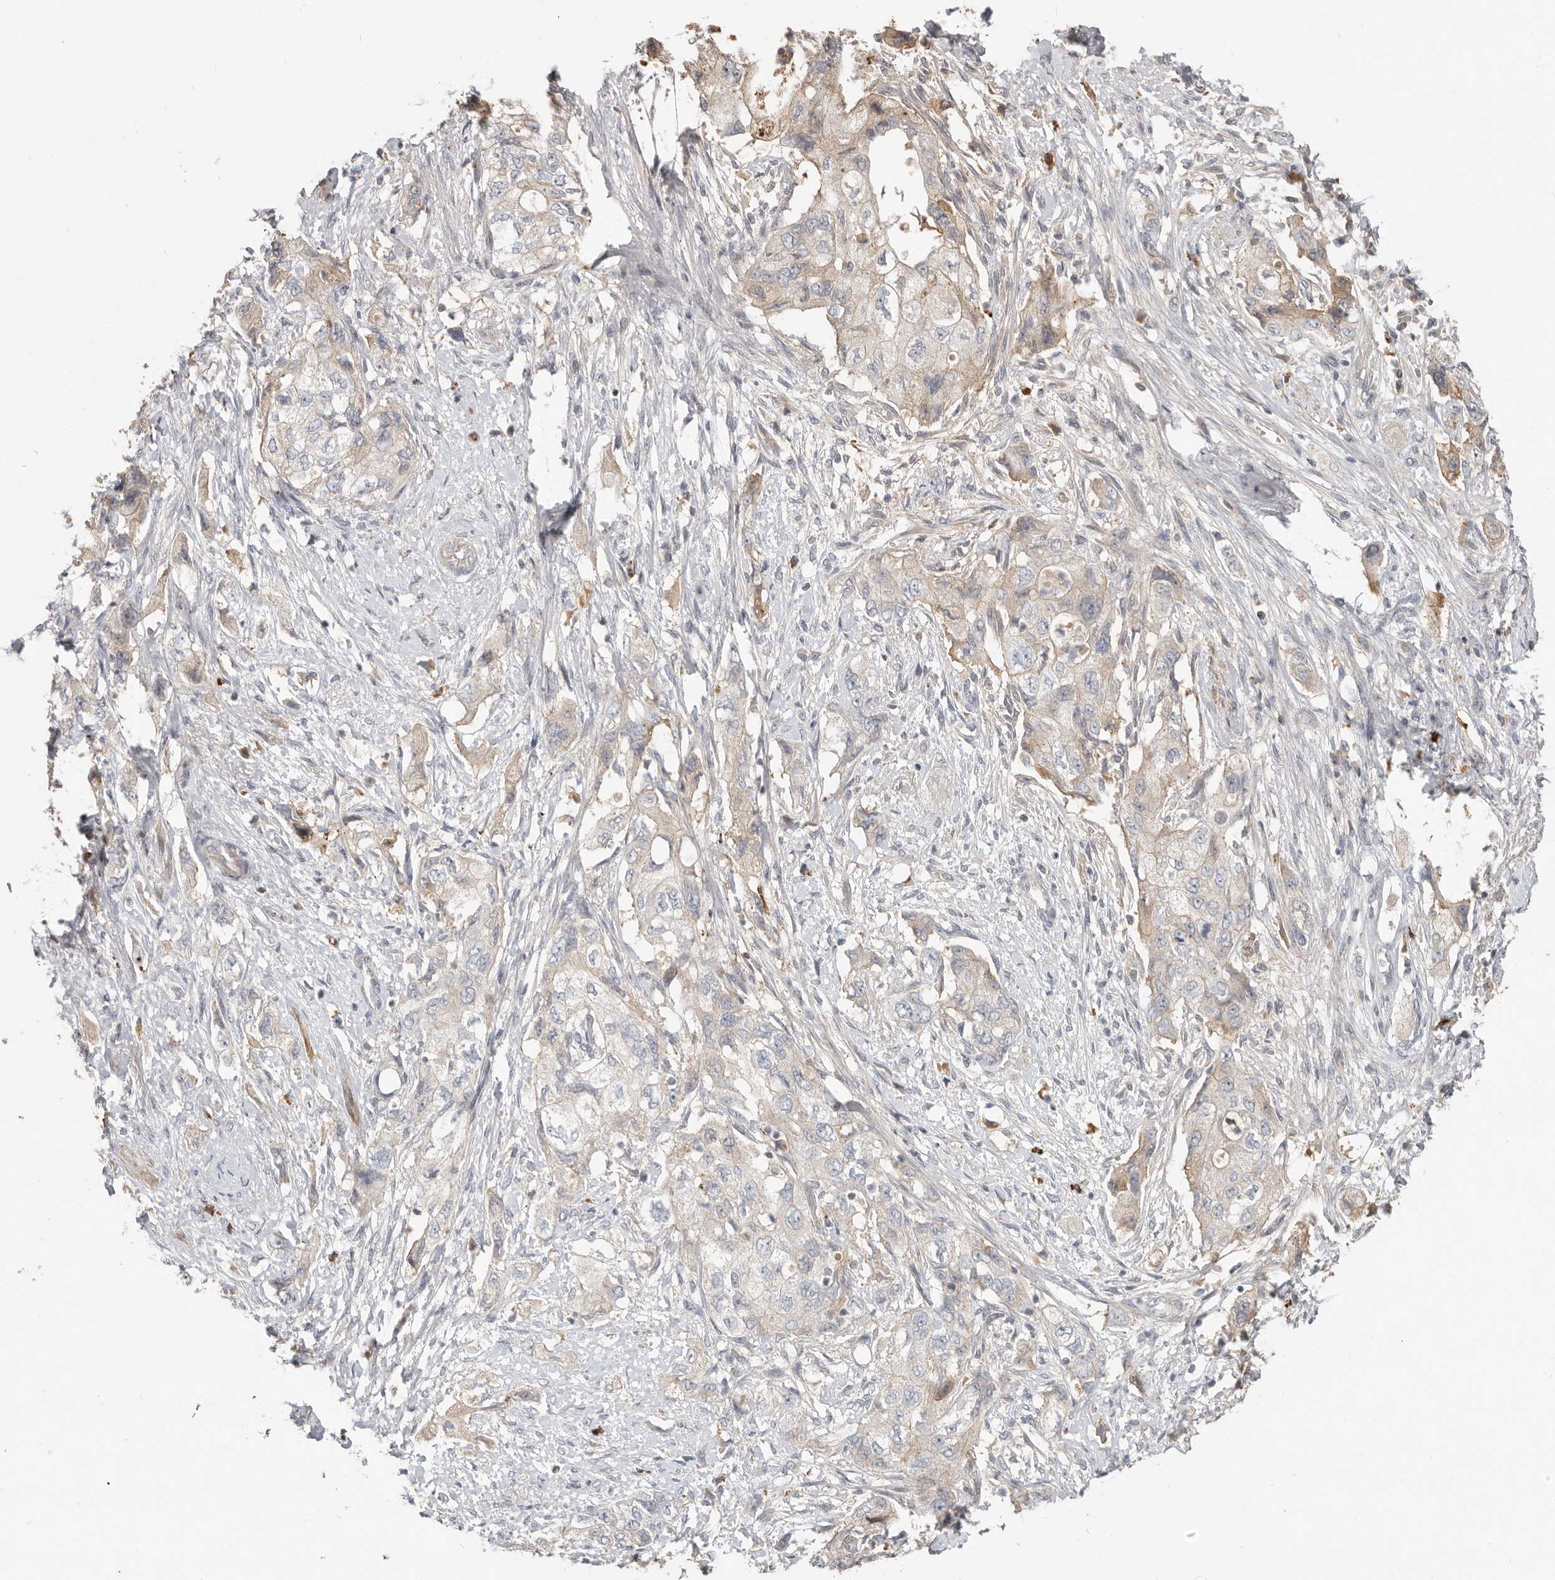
{"staining": {"intensity": "weak", "quantity": "<25%", "location": "cytoplasmic/membranous"}, "tissue": "pancreatic cancer", "cell_type": "Tumor cells", "image_type": "cancer", "snomed": [{"axis": "morphology", "description": "Adenocarcinoma, NOS"}, {"axis": "topography", "description": "Pancreas"}], "caption": "Immunohistochemical staining of pancreatic cancer (adenocarcinoma) exhibits no significant staining in tumor cells.", "gene": "MTFR2", "patient": {"sex": "female", "age": 73}}